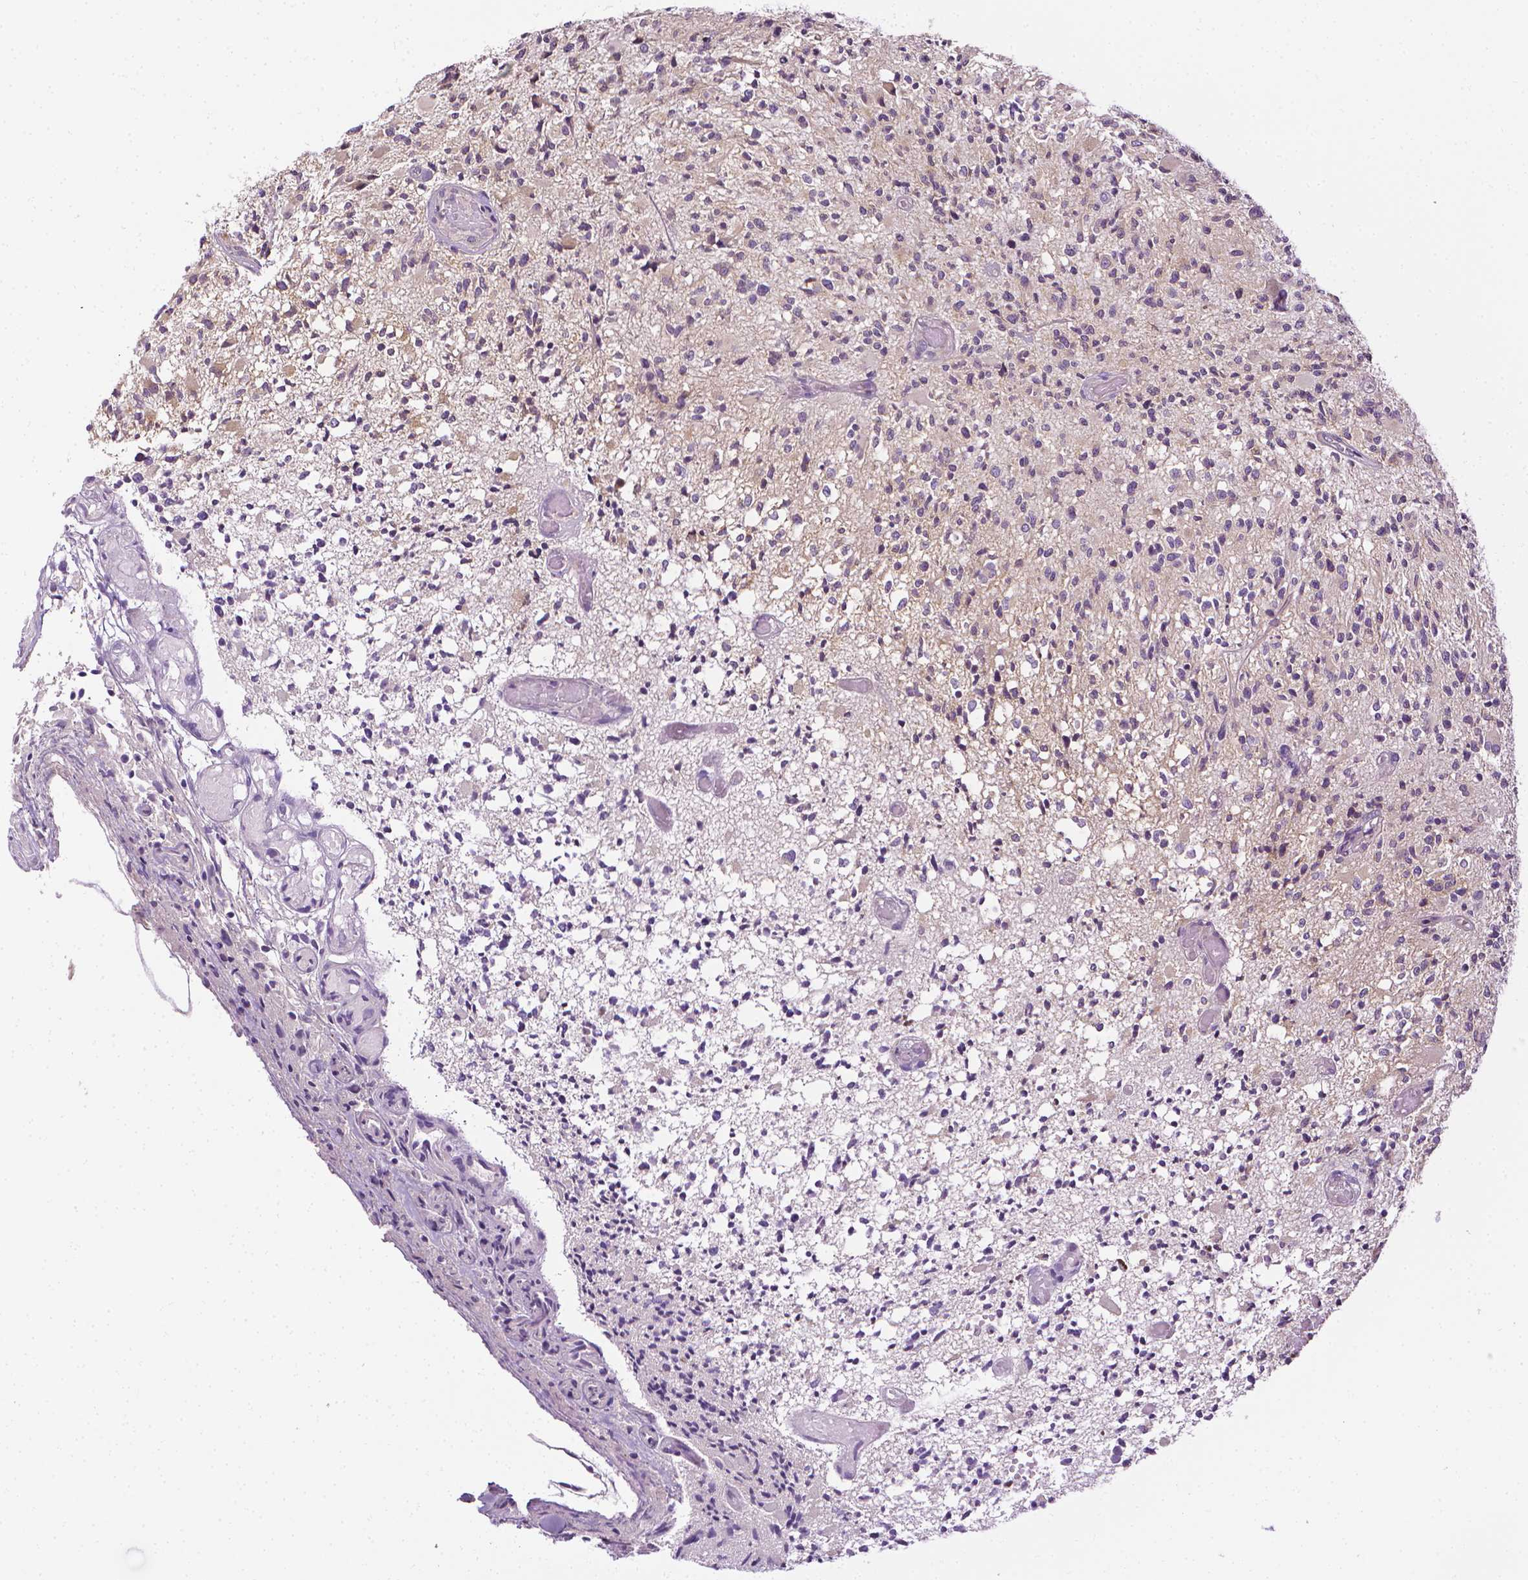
{"staining": {"intensity": "negative", "quantity": "none", "location": "none"}, "tissue": "glioma", "cell_type": "Tumor cells", "image_type": "cancer", "snomed": [{"axis": "morphology", "description": "Glioma, malignant, High grade"}, {"axis": "topography", "description": "Brain"}], "caption": "This is an immunohistochemistry micrograph of glioma. There is no expression in tumor cells.", "gene": "MCOLN3", "patient": {"sex": "female", "age": 63}}